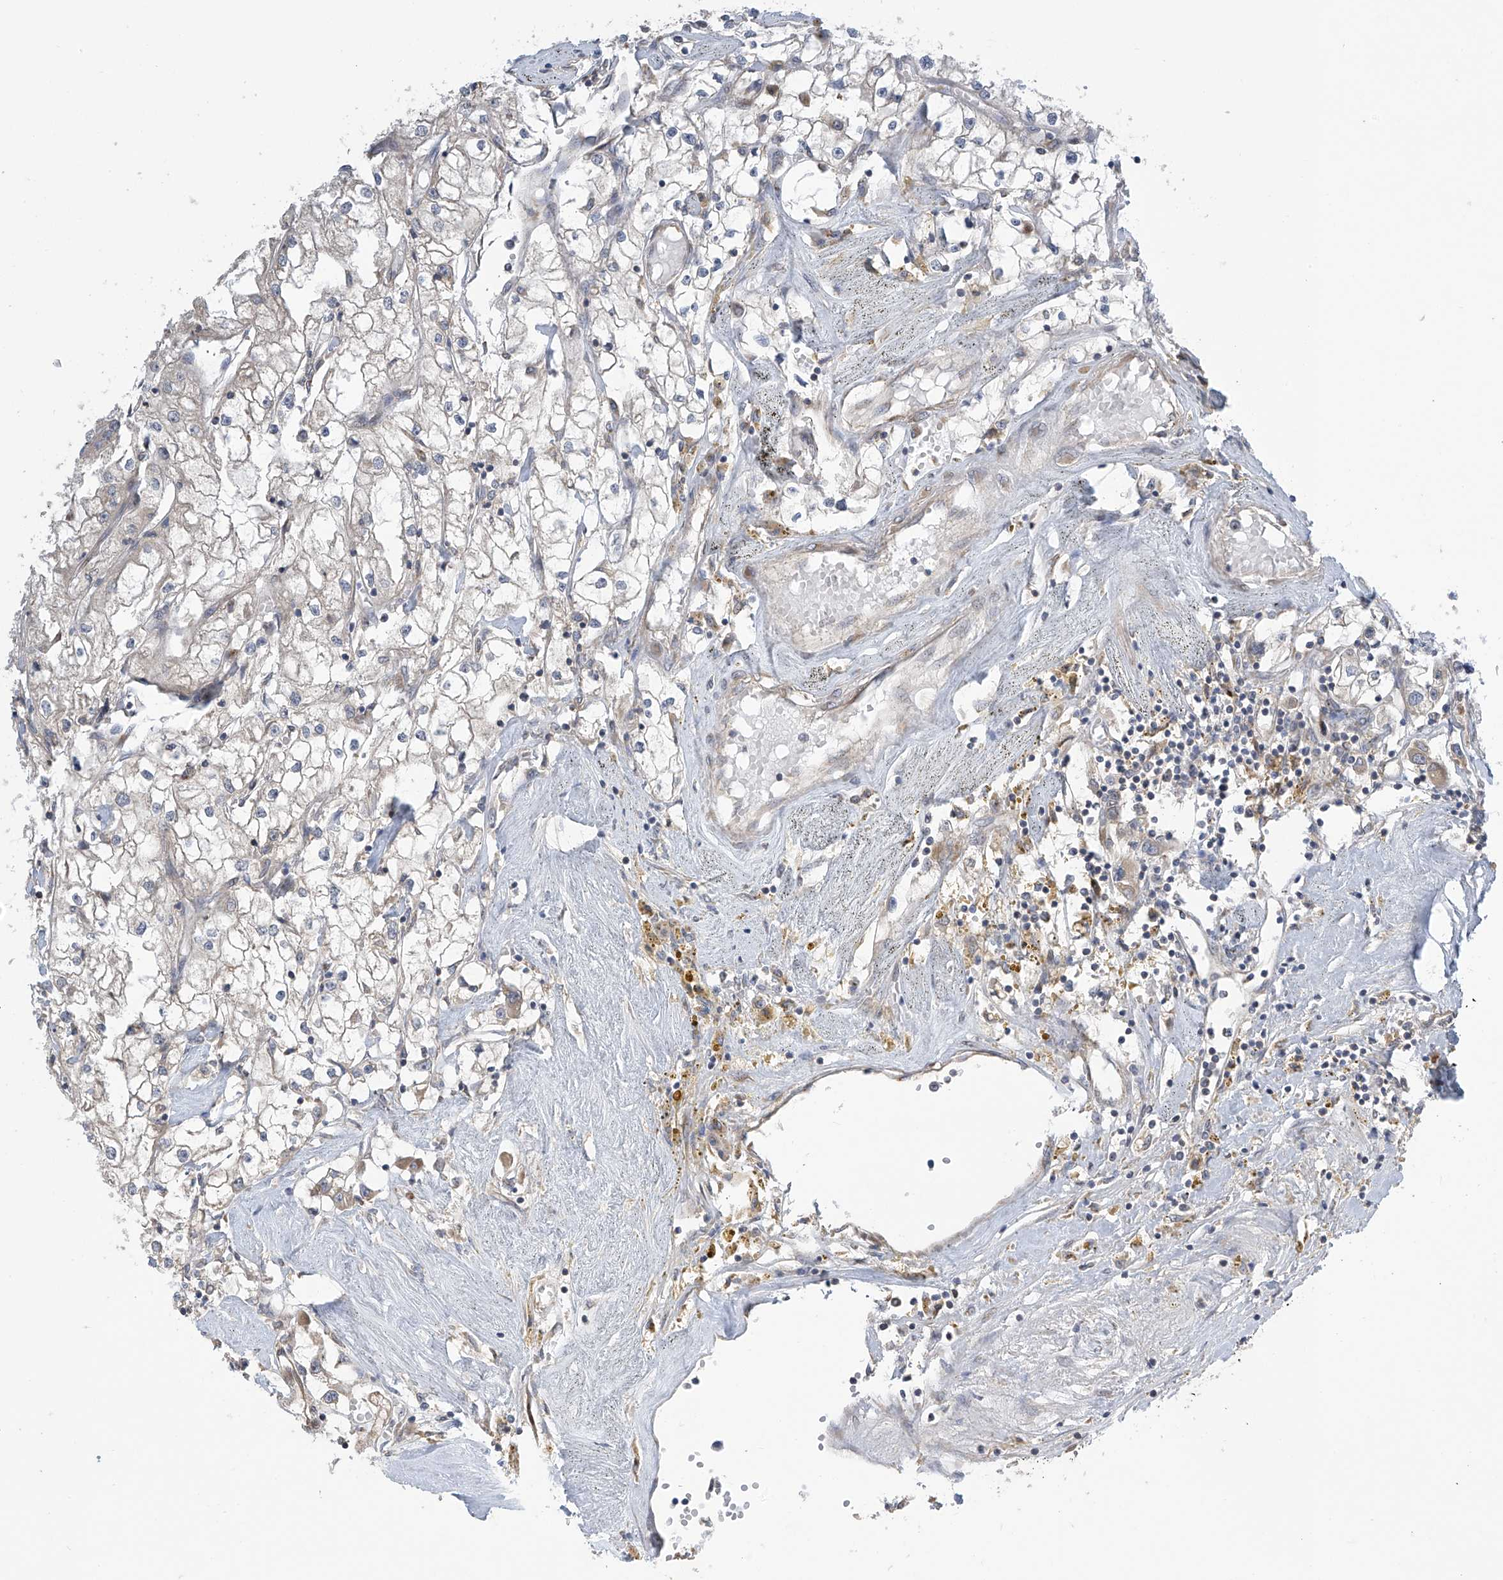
{"staining": {"intensity": "negative", "quantity": "none", "location": "none"}, "tissue": "renal cancer", "cell_type": "Tumor cells", "image_type": "cancer", "snomed": [{"axis": "morphology", "description": "Adenocarcinoma, NOS"}, {"axis": "topography", "description": "Kidney"}], "caption": "Human renal cancer stained for a protein using IHC demonstrates no expression in tumor cells.", "gene": "PNPT1", "patient": {"sex": "male", "age": 56}}